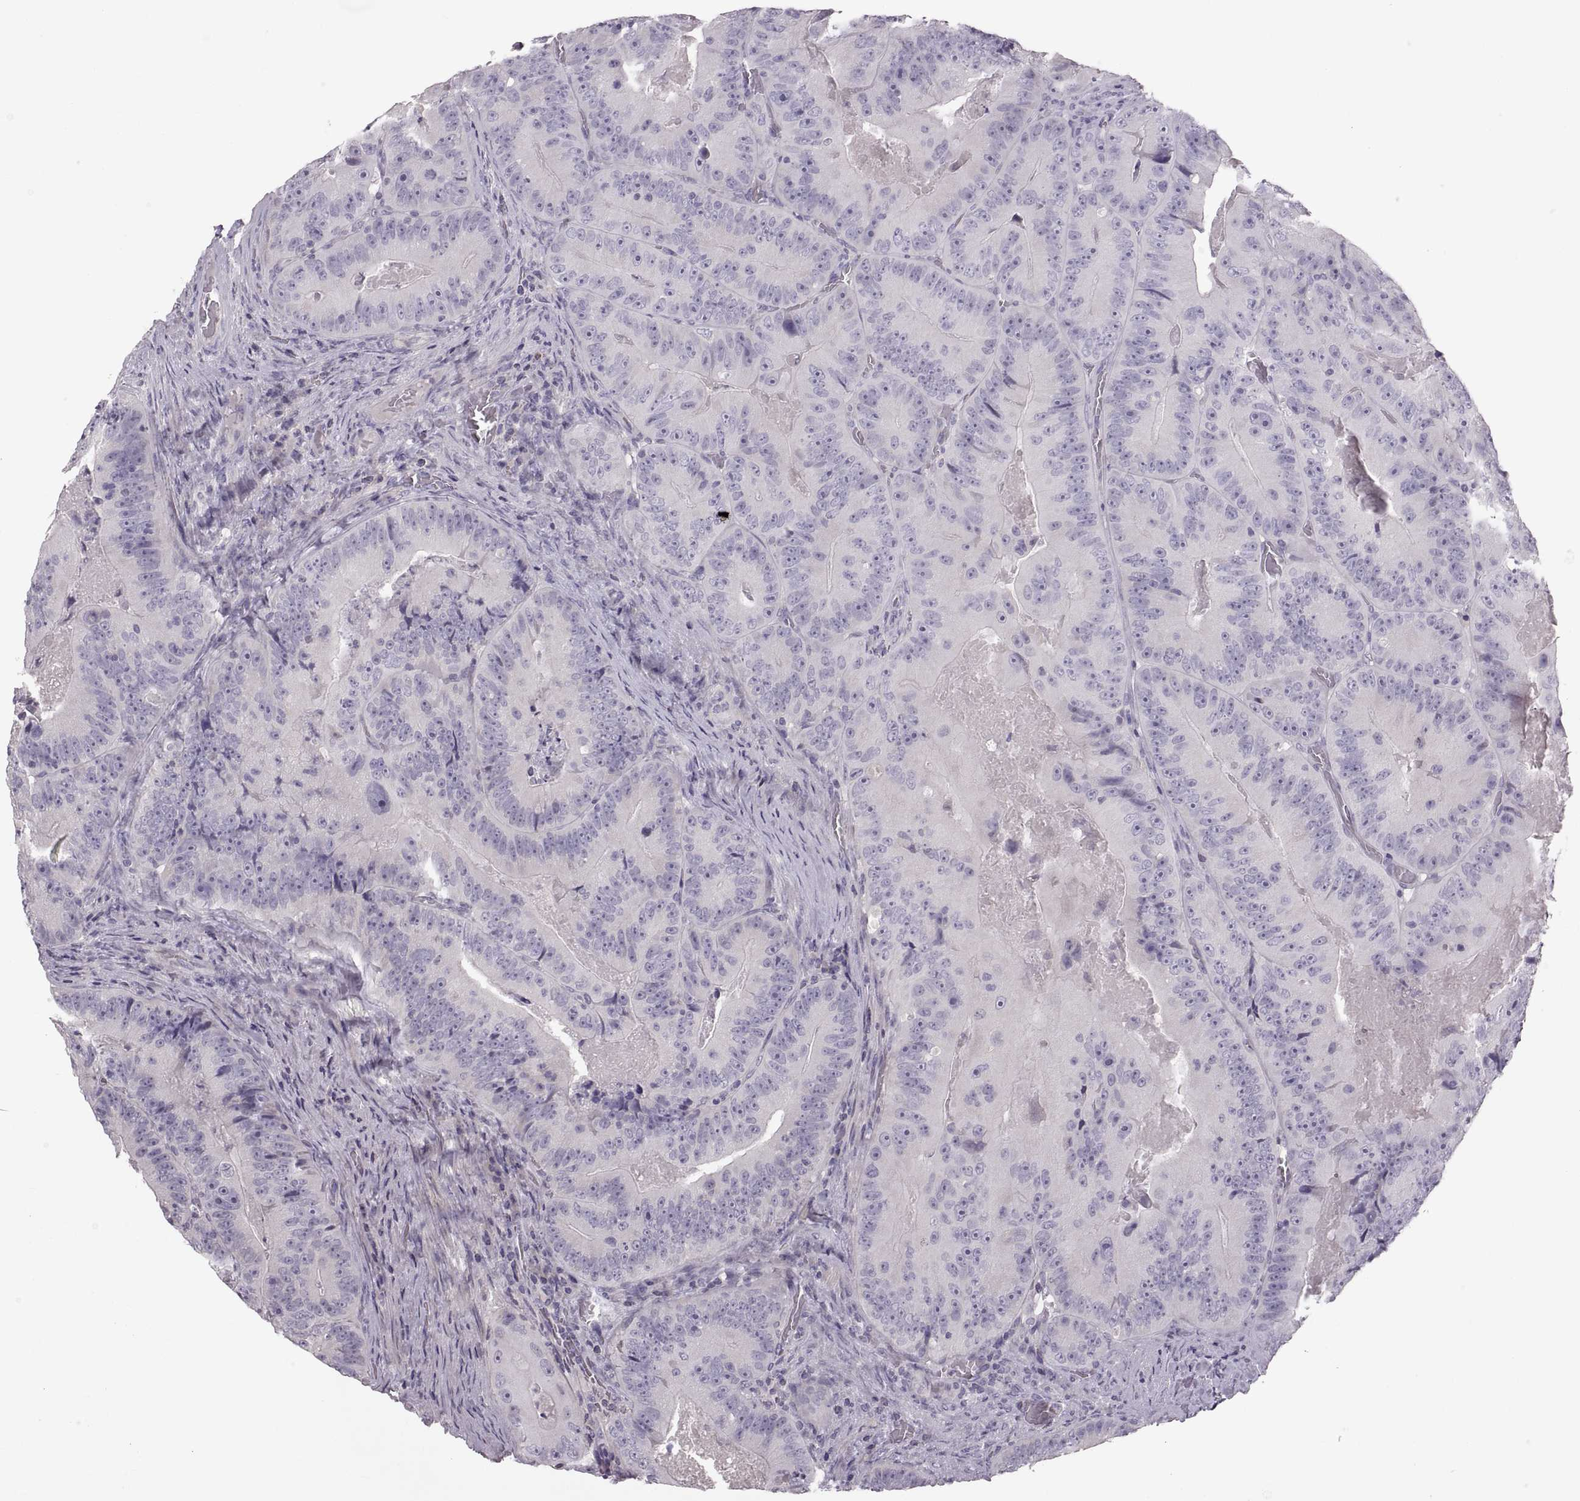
{"staining": {"intensity": "negative", "quantity": "none", "location": "none"}, "tissue": "colorectal cancer", "cell_type": "Tumor cells", "image_type": "cancer", "snomed": [{"axis": "morphology", "description": "Adenocarcinoma, NOS"}, {"axis": "topography", "description": "Colon"}], "caption": "Protein analysis of colorectal adenocarcinoma shows no significant expression in tumor cells.", "gene": "WFDC8", "patient": {"sex": "female", "age": 86}}